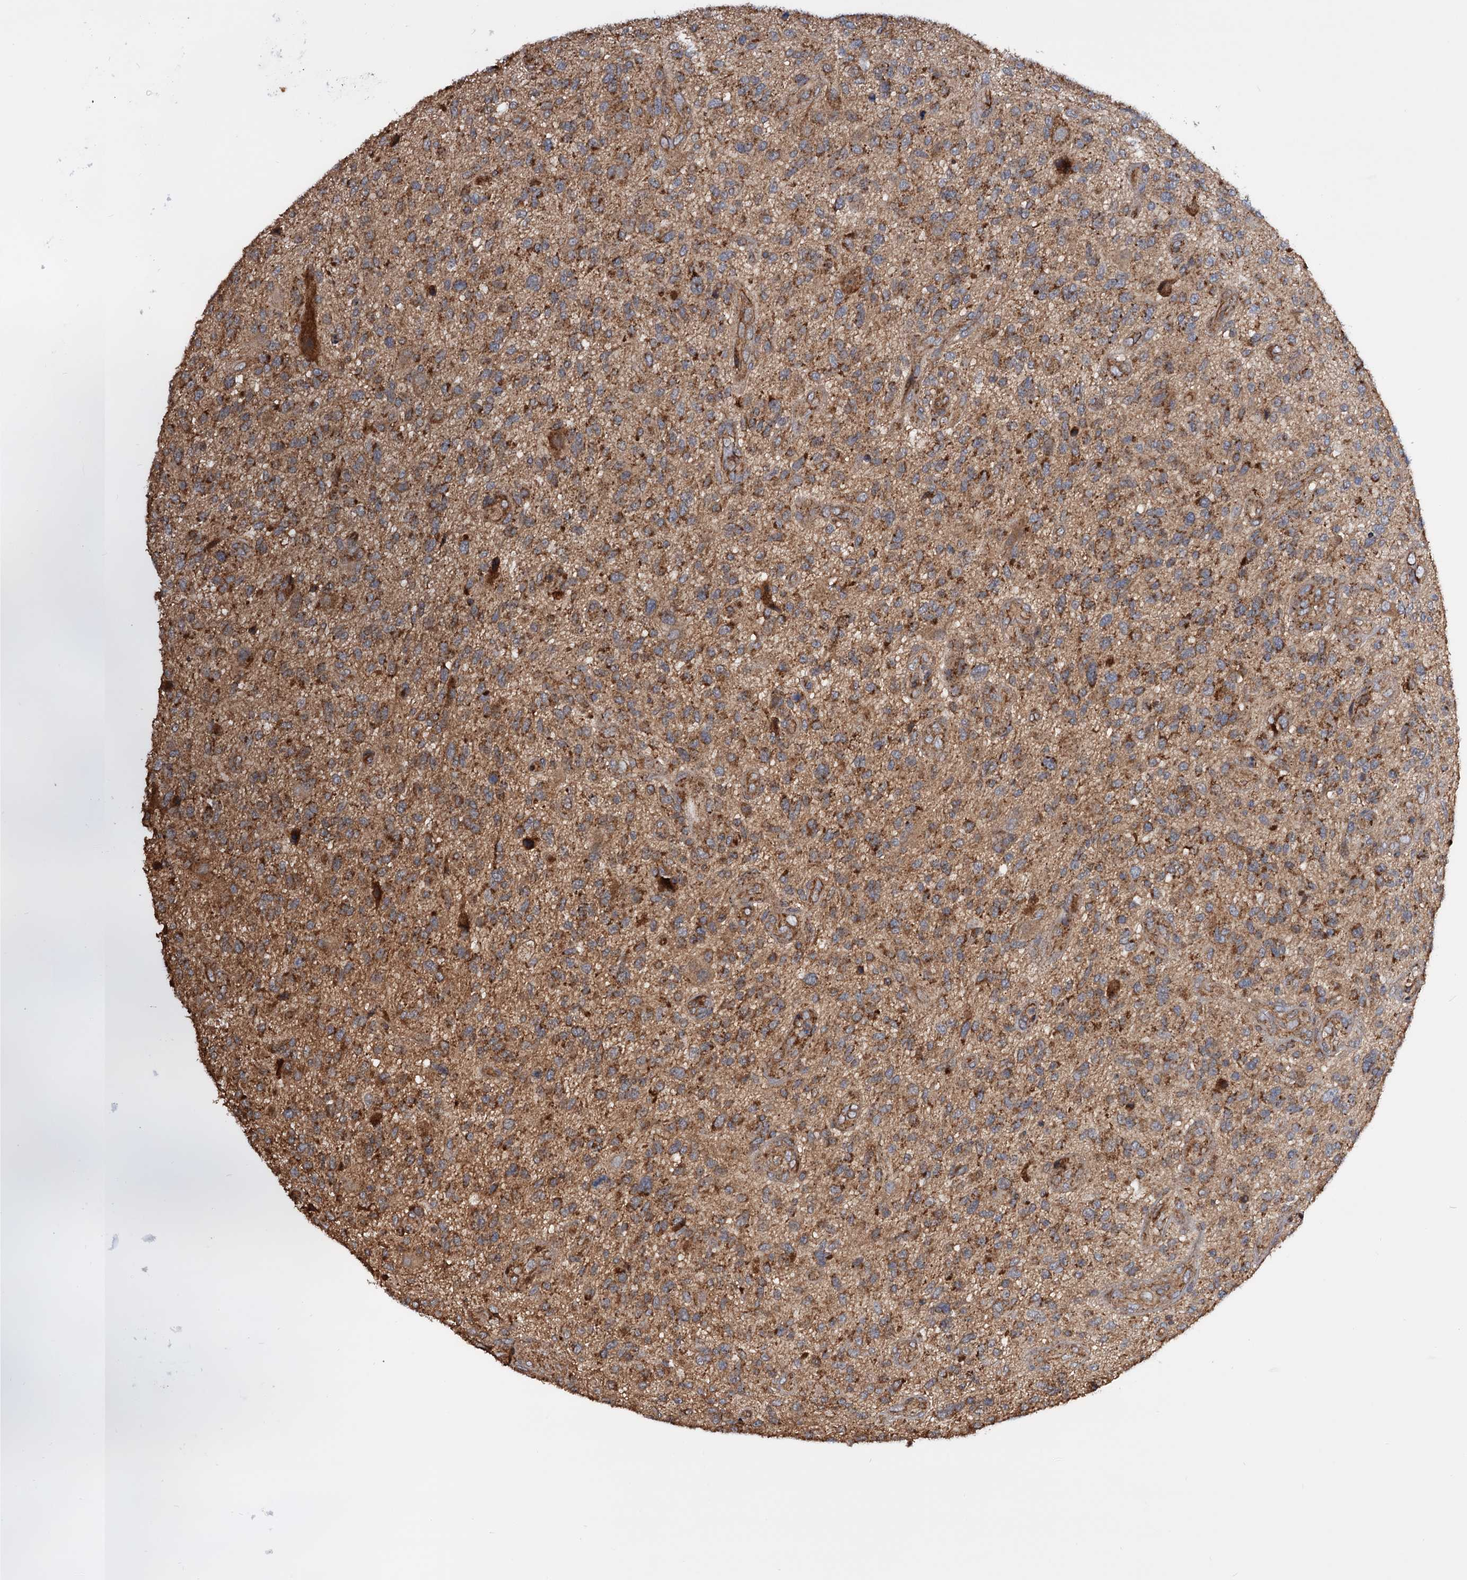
{"staining": {"intensity": "moderate", "quantity": ">75%", "location": "cytoplasmic/membranous"}, "tissue": "glioma", "cell_type": "Tumor cells", "image_type": "cancer", "snomed": [{"axis": "morphology", "description": "Glioma, malignant, High grade"}, {"axis": "topography", "description": "Brain"}], "caption": "Glioma was stained to show a protein in brown. There is medium levels of moderate cytoplasmic/membranous positivity in about >75% of tumor cells.", "gene": "MRPL42", "patient": {"sex": "male", "age": 47}}